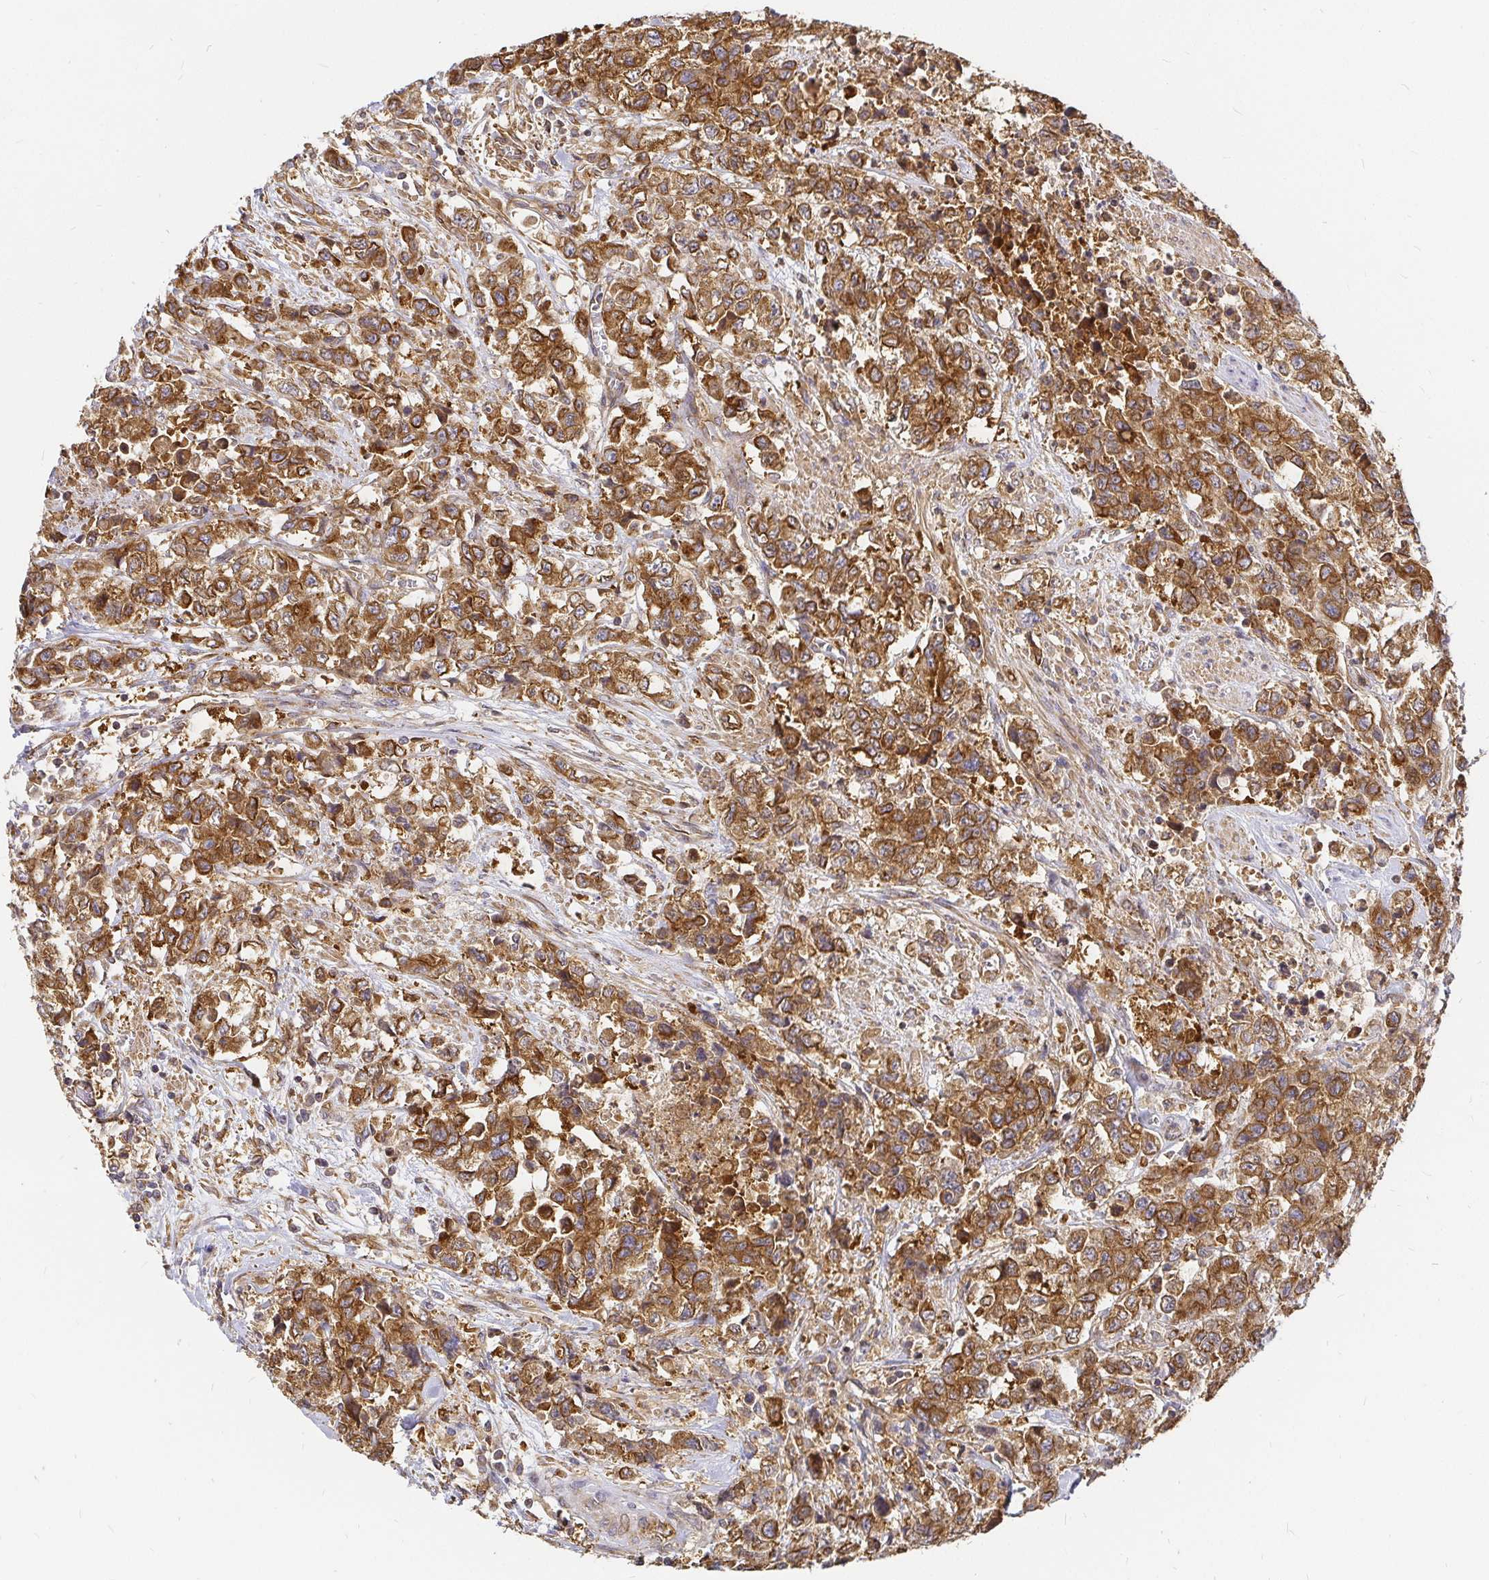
{"staining": {"intensity": "moderate", "quantity": ">75%", "location": "cytoplasmic/membranous"}, "tissue": "urothelial cancer", "cell_type": "Tumor cells", "image_type": "cancer", "snomed": [{"axis": "morphology", "description": "Urothelial carcinoma, High grade"}, {"axis": "topography", "description": "Urinary bladder"}], "caption": "Immunohistochemical staining of high-grade urothelial carcinoma reveals moderate cytoplasmic/membranous protein expression in approximately >75% of tumor cells. The staining is performed using DAB brown chromogen to label protein expression. The nuclei are counter-stained blue using hematoxylin.", "gene": "KIF5B", "patient": {"sex": "female", "age": 78}}